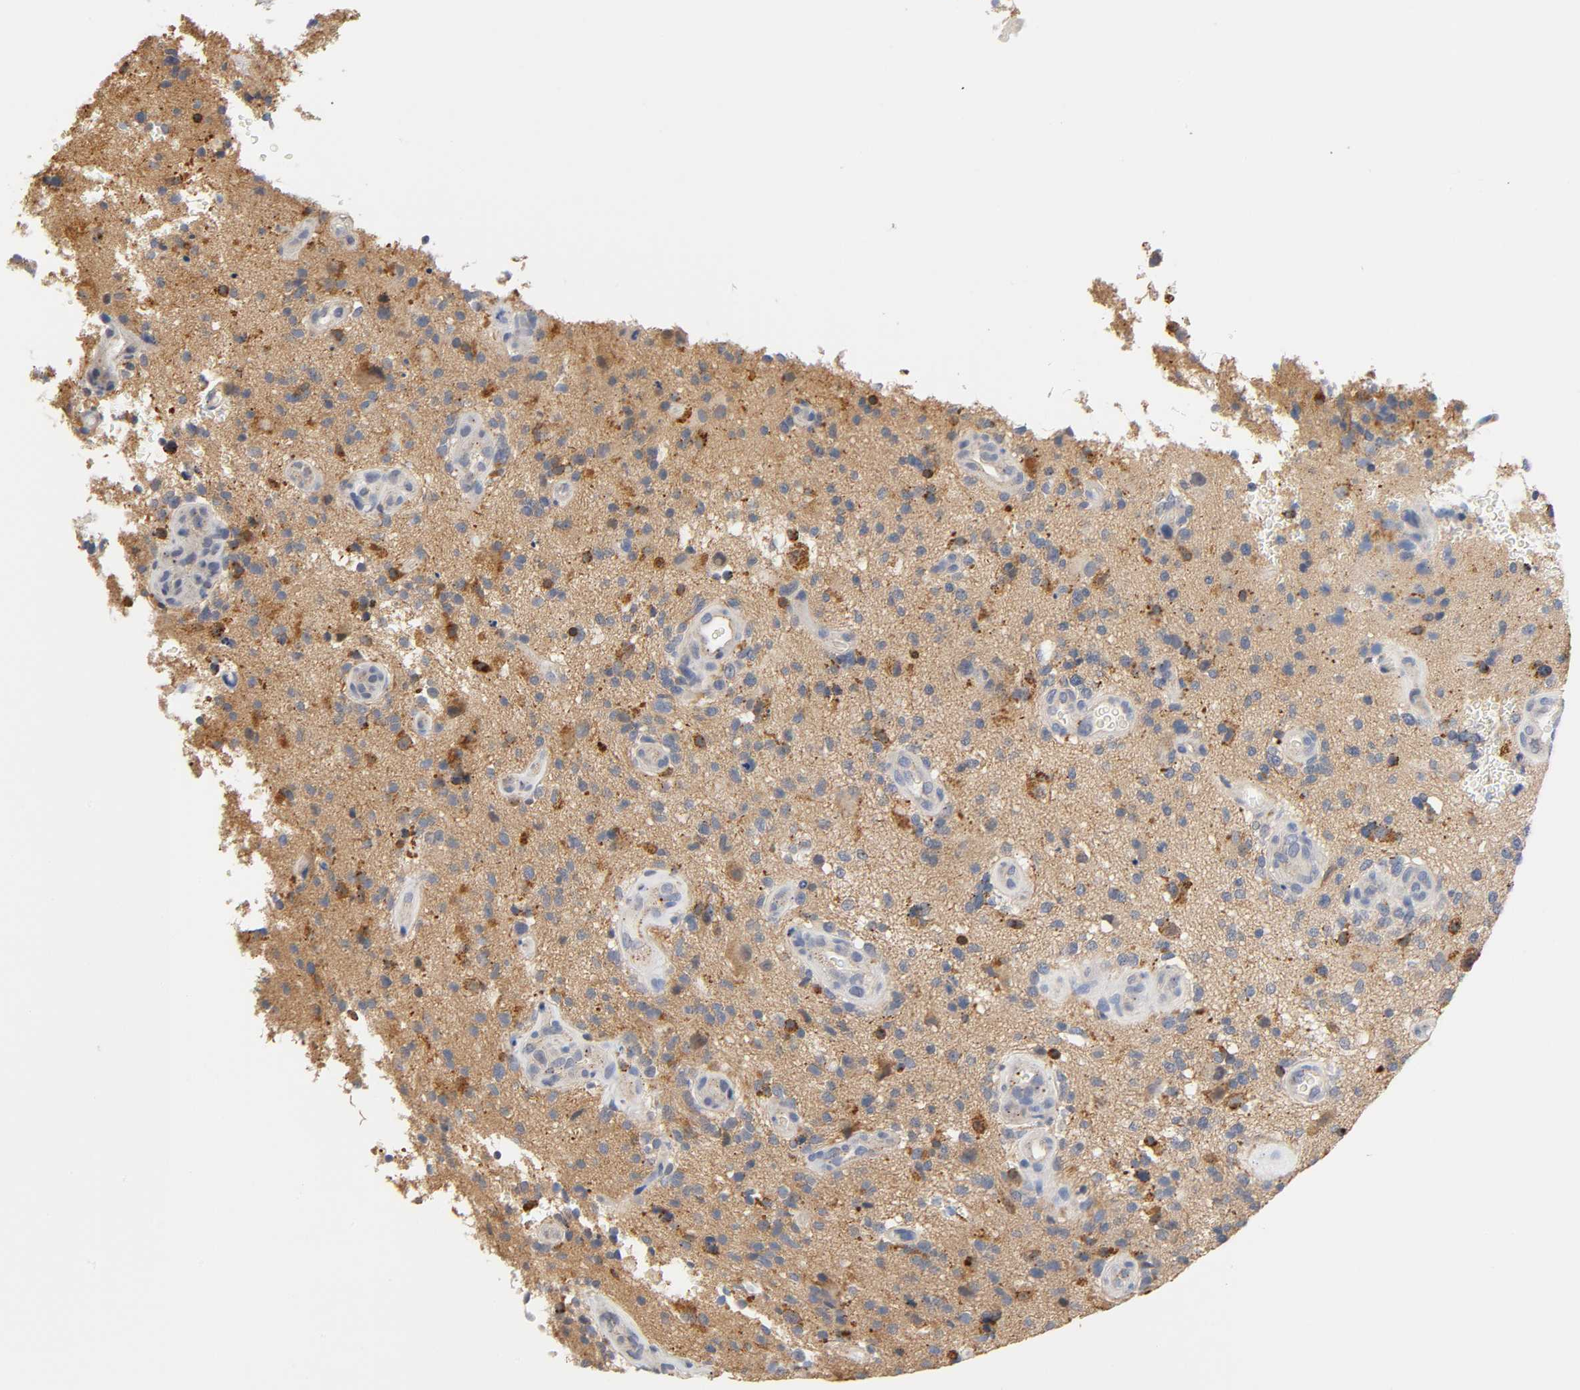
{"staining": {"intensity": "weak", "quantity": "25%-75%", "location": "cytoplasmic/membranous"}, "tissue": "glioma", "cell_type": "Tumor cells", "image_type": "cancer", "snomed": [{"axis": "morphology", "description": "Normal tissue, NOS"}, {"axis": "morphology", "description": "Glioma, malignant, High grade"}, {"axis": "topography", "description": "Cerebral cortex"}], "caption": "This is an image of IHC staining of malignant high-grade glioma, which shows weak staining in the cytoplasmic/membranous of tumor cells.", "gene": "UCKL1", "patient": {"sex": "male", "age": 75}}